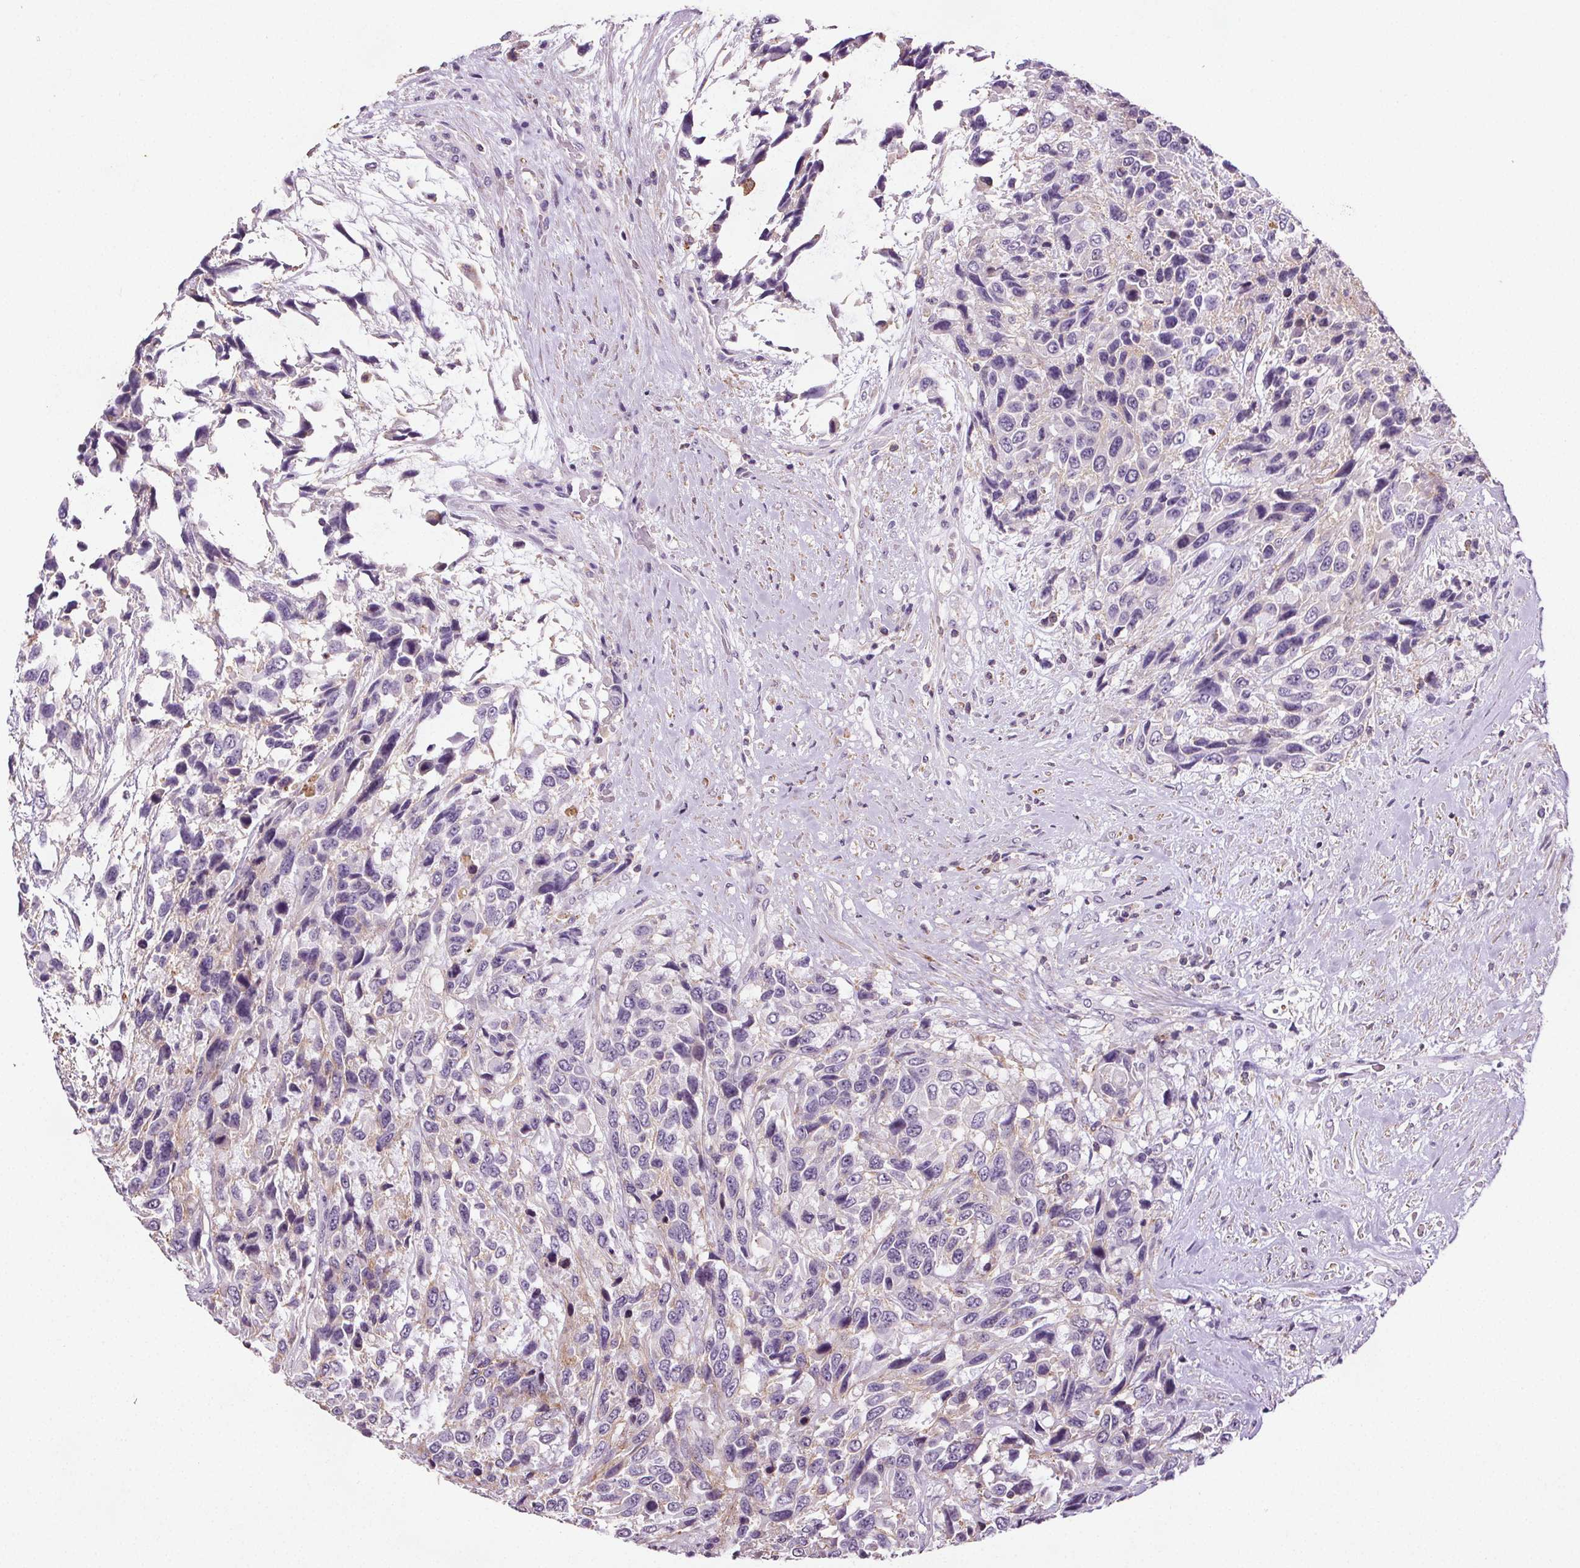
{"staining": {"intensity": "negative", "quantity": "none", "location": "none"}, "tissue": "urothelial cancer", "cell_type": "Tumor cells", "image_type": "cancer", "snomed": [{"axis": "morphology", "description": "Urothelial carcinoma, High grade"}, {"axis": "topography", "description": "Urinary bladder"}], "caption": "Tumor cells are negative for brown protein staining in urothelial cancer.", "gene": "C19orf84", "patient": {"sex": "female", "age": 70}}